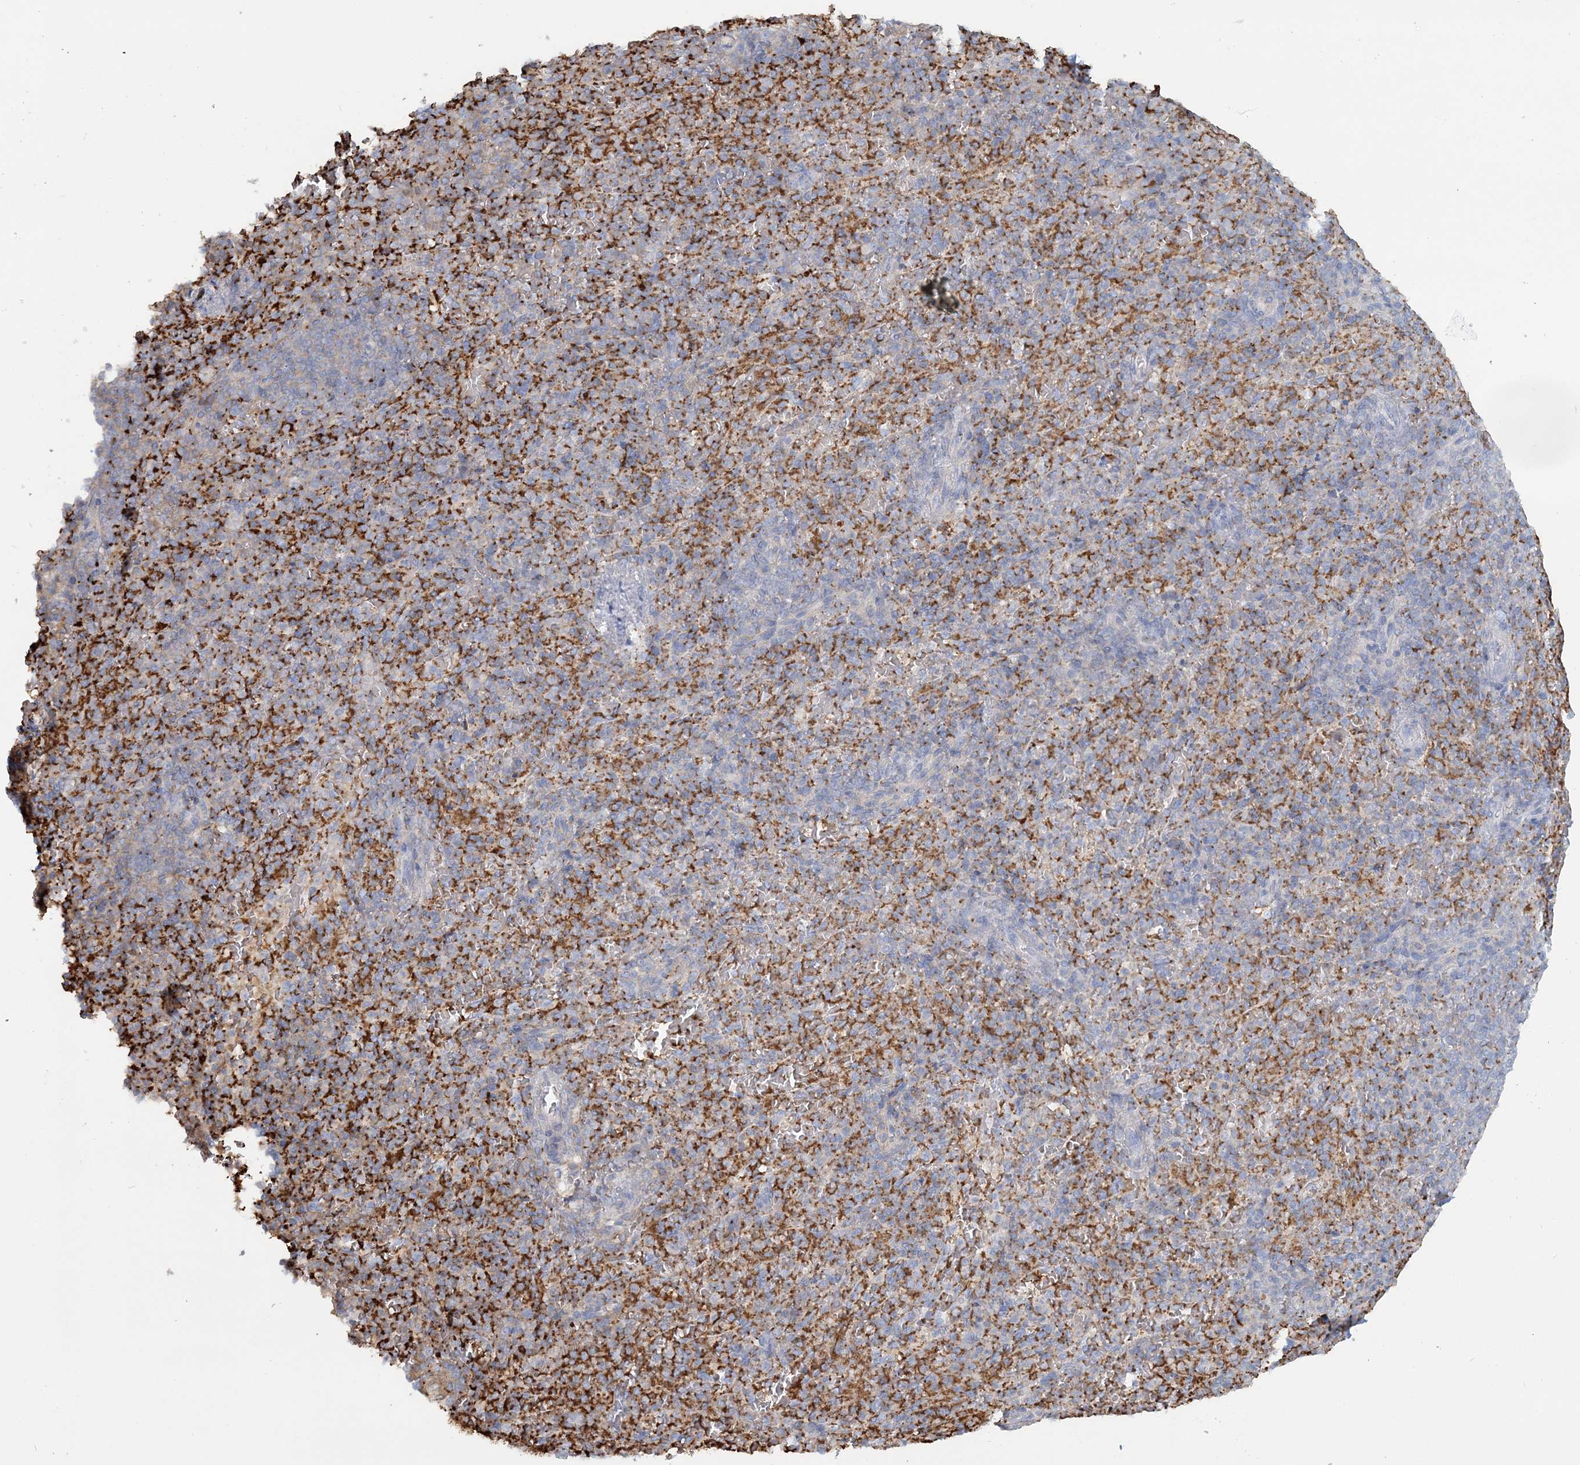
{"staining": {"intensity": "weak", "quantity": "<25%", "location": "cytoplasmic/membranous"}, "tissue": "spleen", "cell_type": "Cells in red pulp", "image_type": "normal", "snomed": [{"axis": "morphology", "description": "Normal tissue, NOS"}, {"axis": "topography", "description": "Spleen"}], "caption": "The histopathology image shows no significant staining in cells in red pulp of spleen. (DAB immunohistochemistry with hematoxylin counter stain).", "gene": "CUEDC2", "patient": {"sex": "female", "age": 74}}